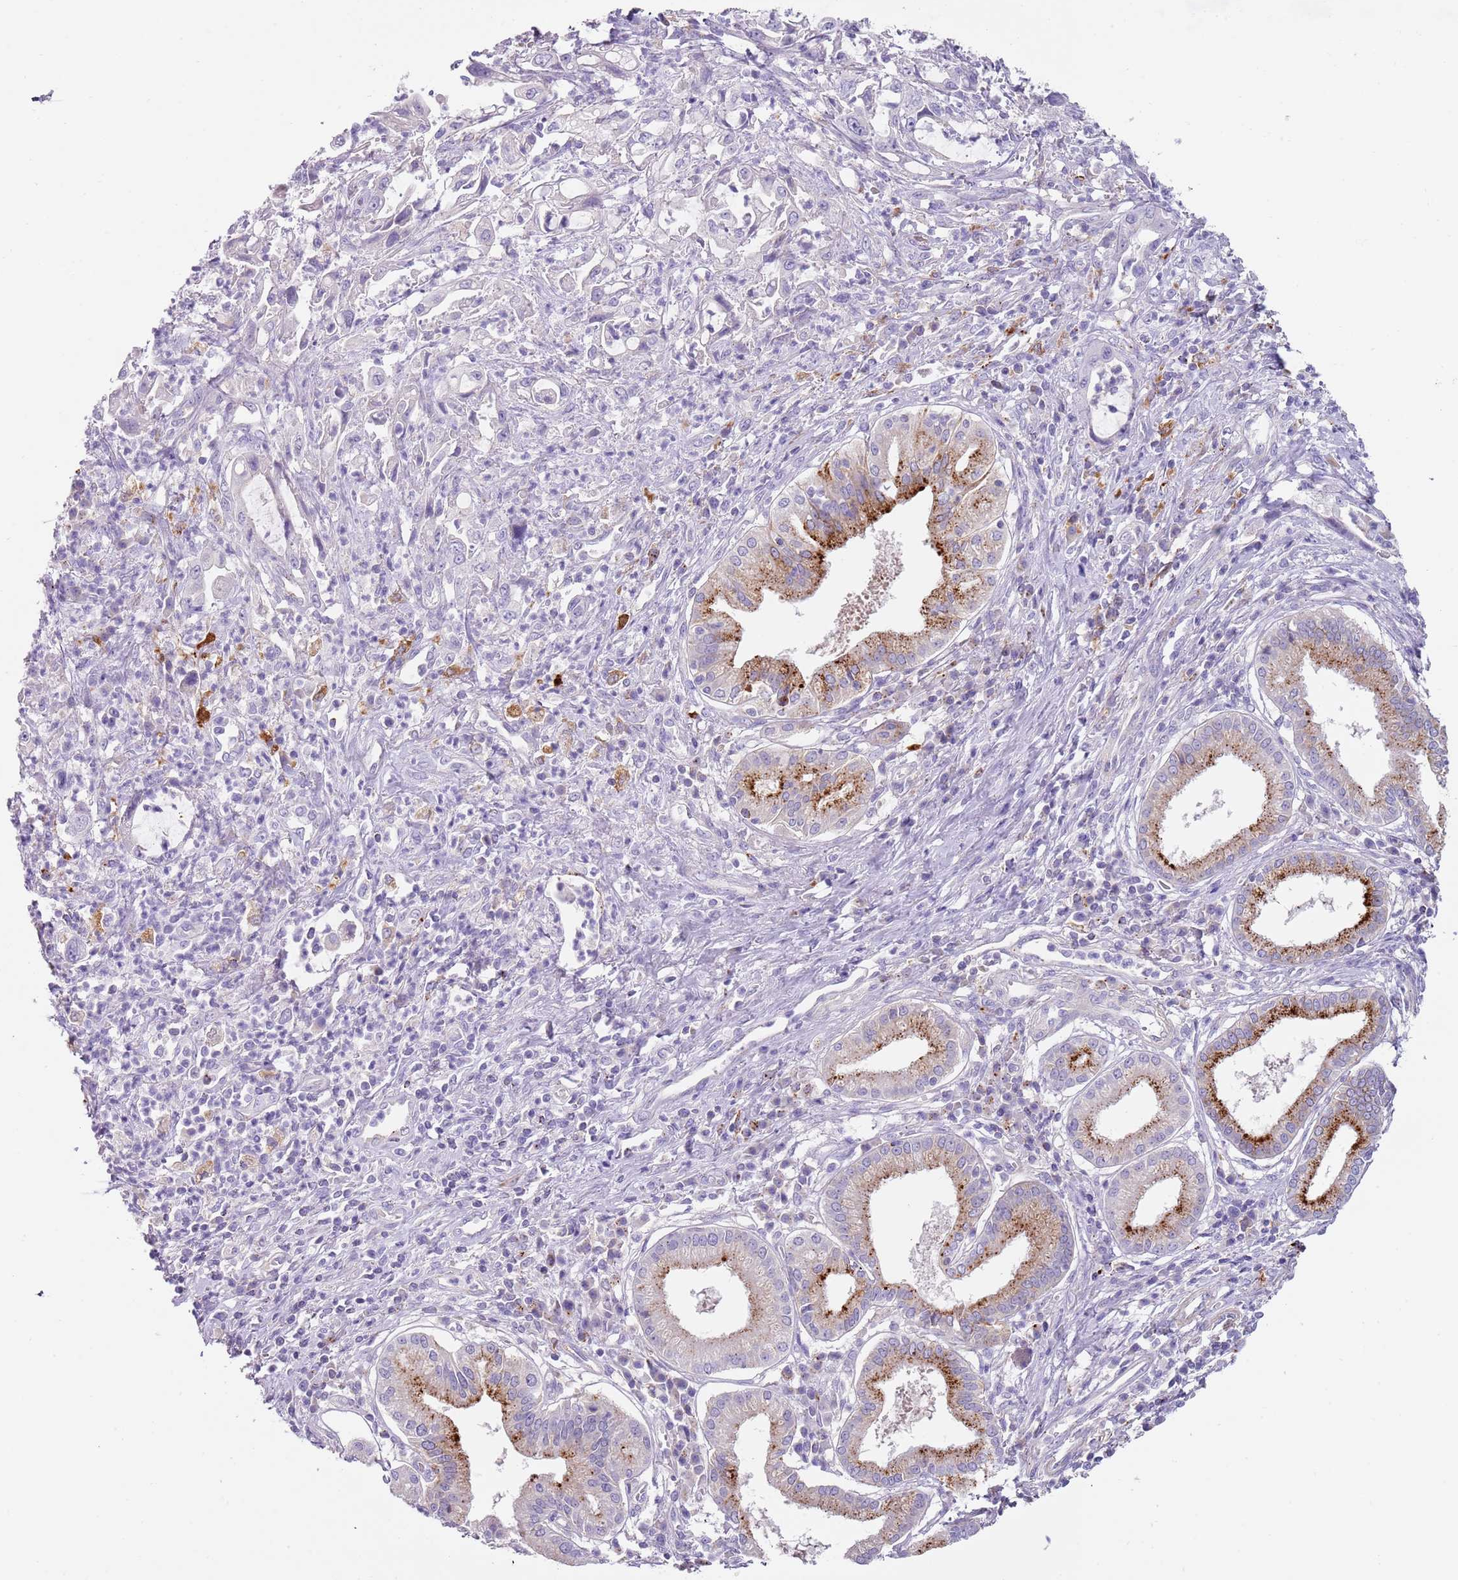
{"staining": {"intensity": "negative", "quantity": "none", "location": "none"}, "tissue": "pancreatic cancer", "cell_type": "Tumor cells", "image_type": "cancer", "snomed": [{"axis": "morphology", "description": "Adenocarcinoma, NOS"}, {"axis": "topography", "description": "Pancreas"}], "caption": "Immunohistochemistry histopathology image of neoplastic tissue: human pancreatic cancer (adenocarcinoma) stained with DAB demonstrates no significant protein positivity in tumor cells.", "gene": "LRRN3", "patient": {"sex": "female", "age": 61}}